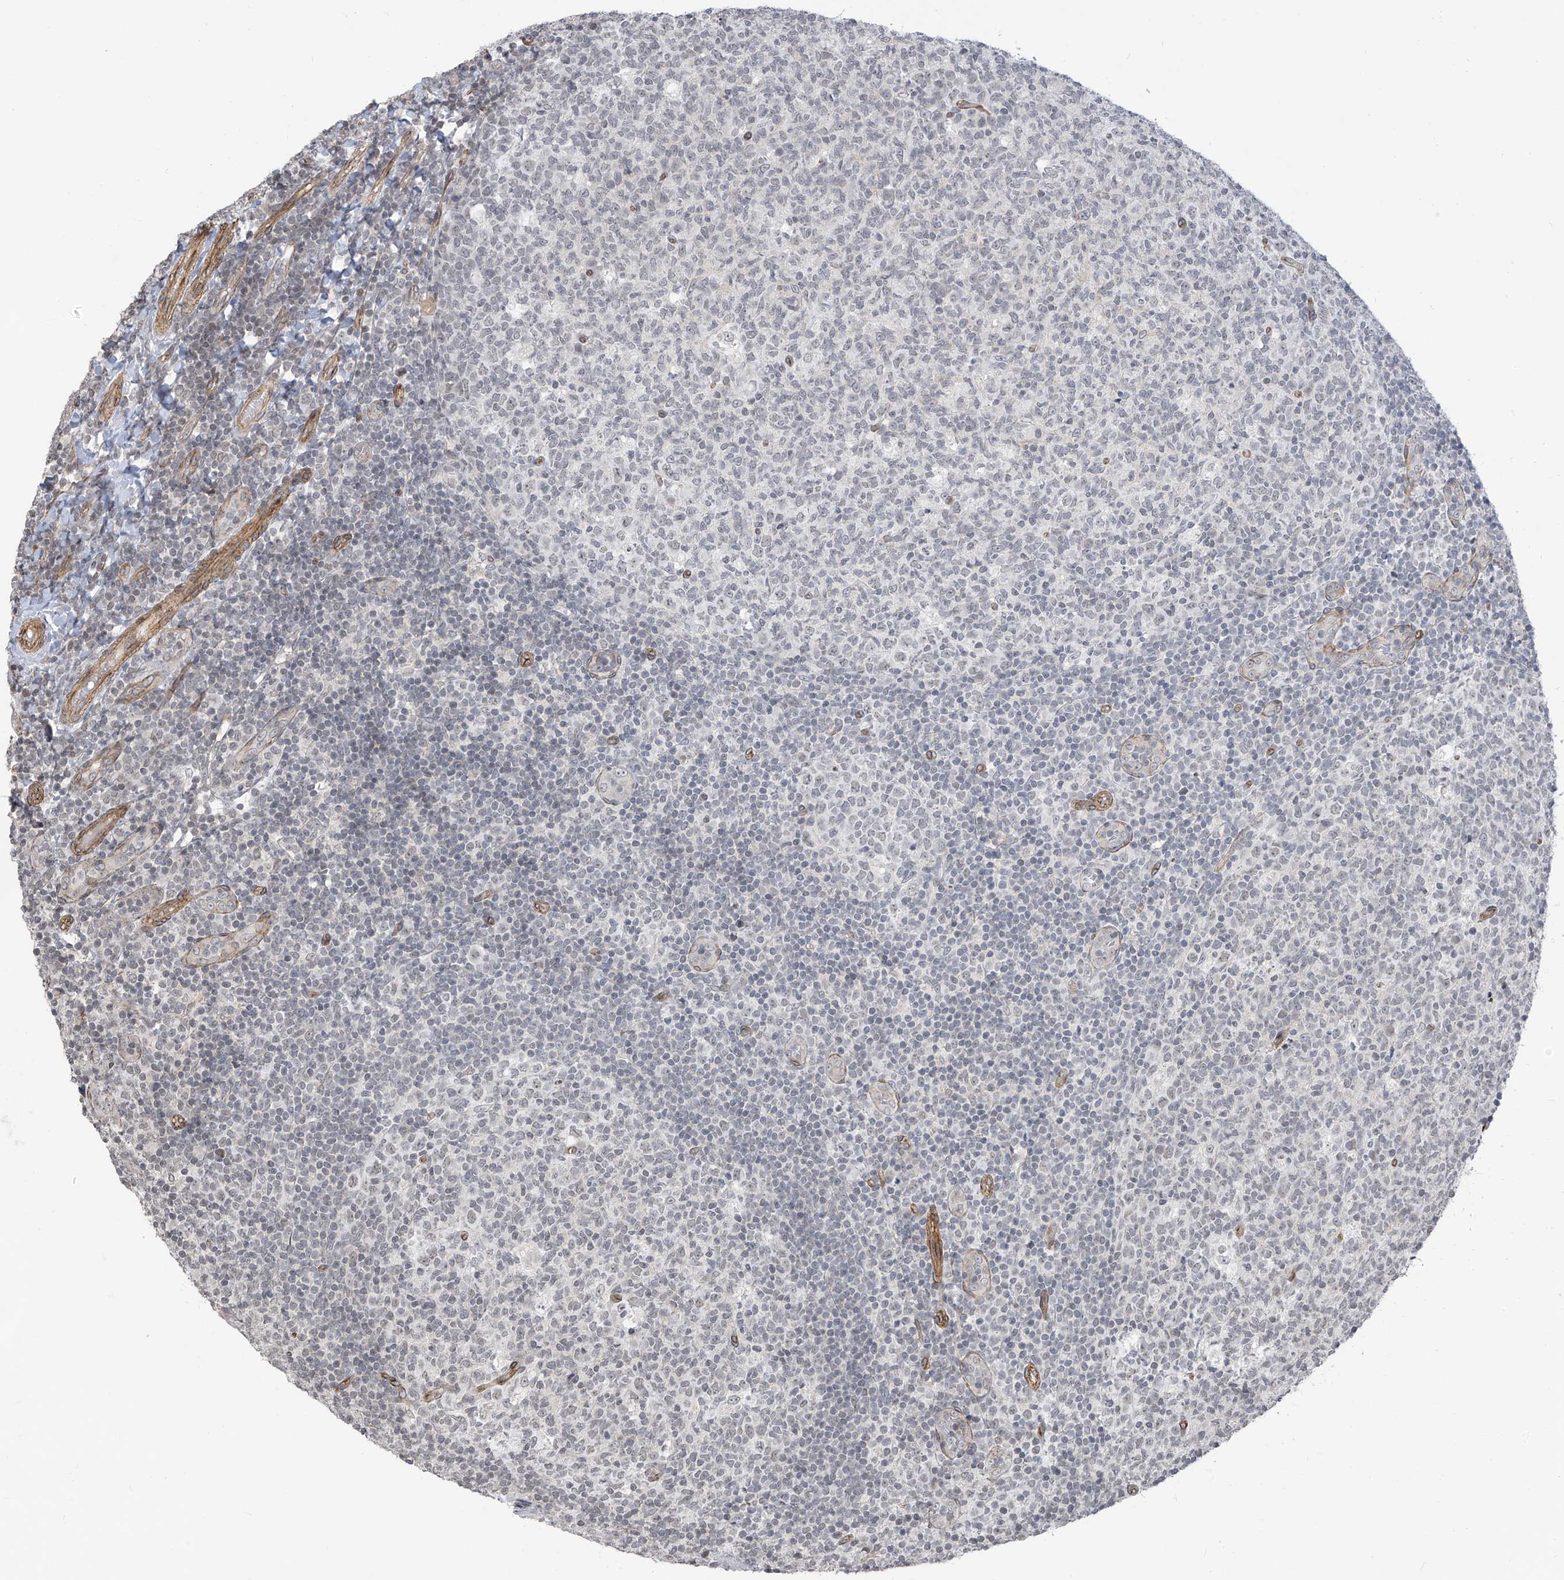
{"staining": {"intensity": "negative", "quantity": "none", "location": "none"}, "tissue": "tonsil", "cell_type": "Germinal center cells", "image_type": "normal", "snomed": [{"axis": "morphology", "description": "Normal tissue, NOS"}, {"axis": "topography", "description": "Tonsil"}], "caption": "DAB (3,3'-diaminobenzidine) immunohistochemical staining of benign tonsil displays no significant staining in germinal center cells.", "gene": "METAP1D", "patient": {"sex": "female", "age": 19}}